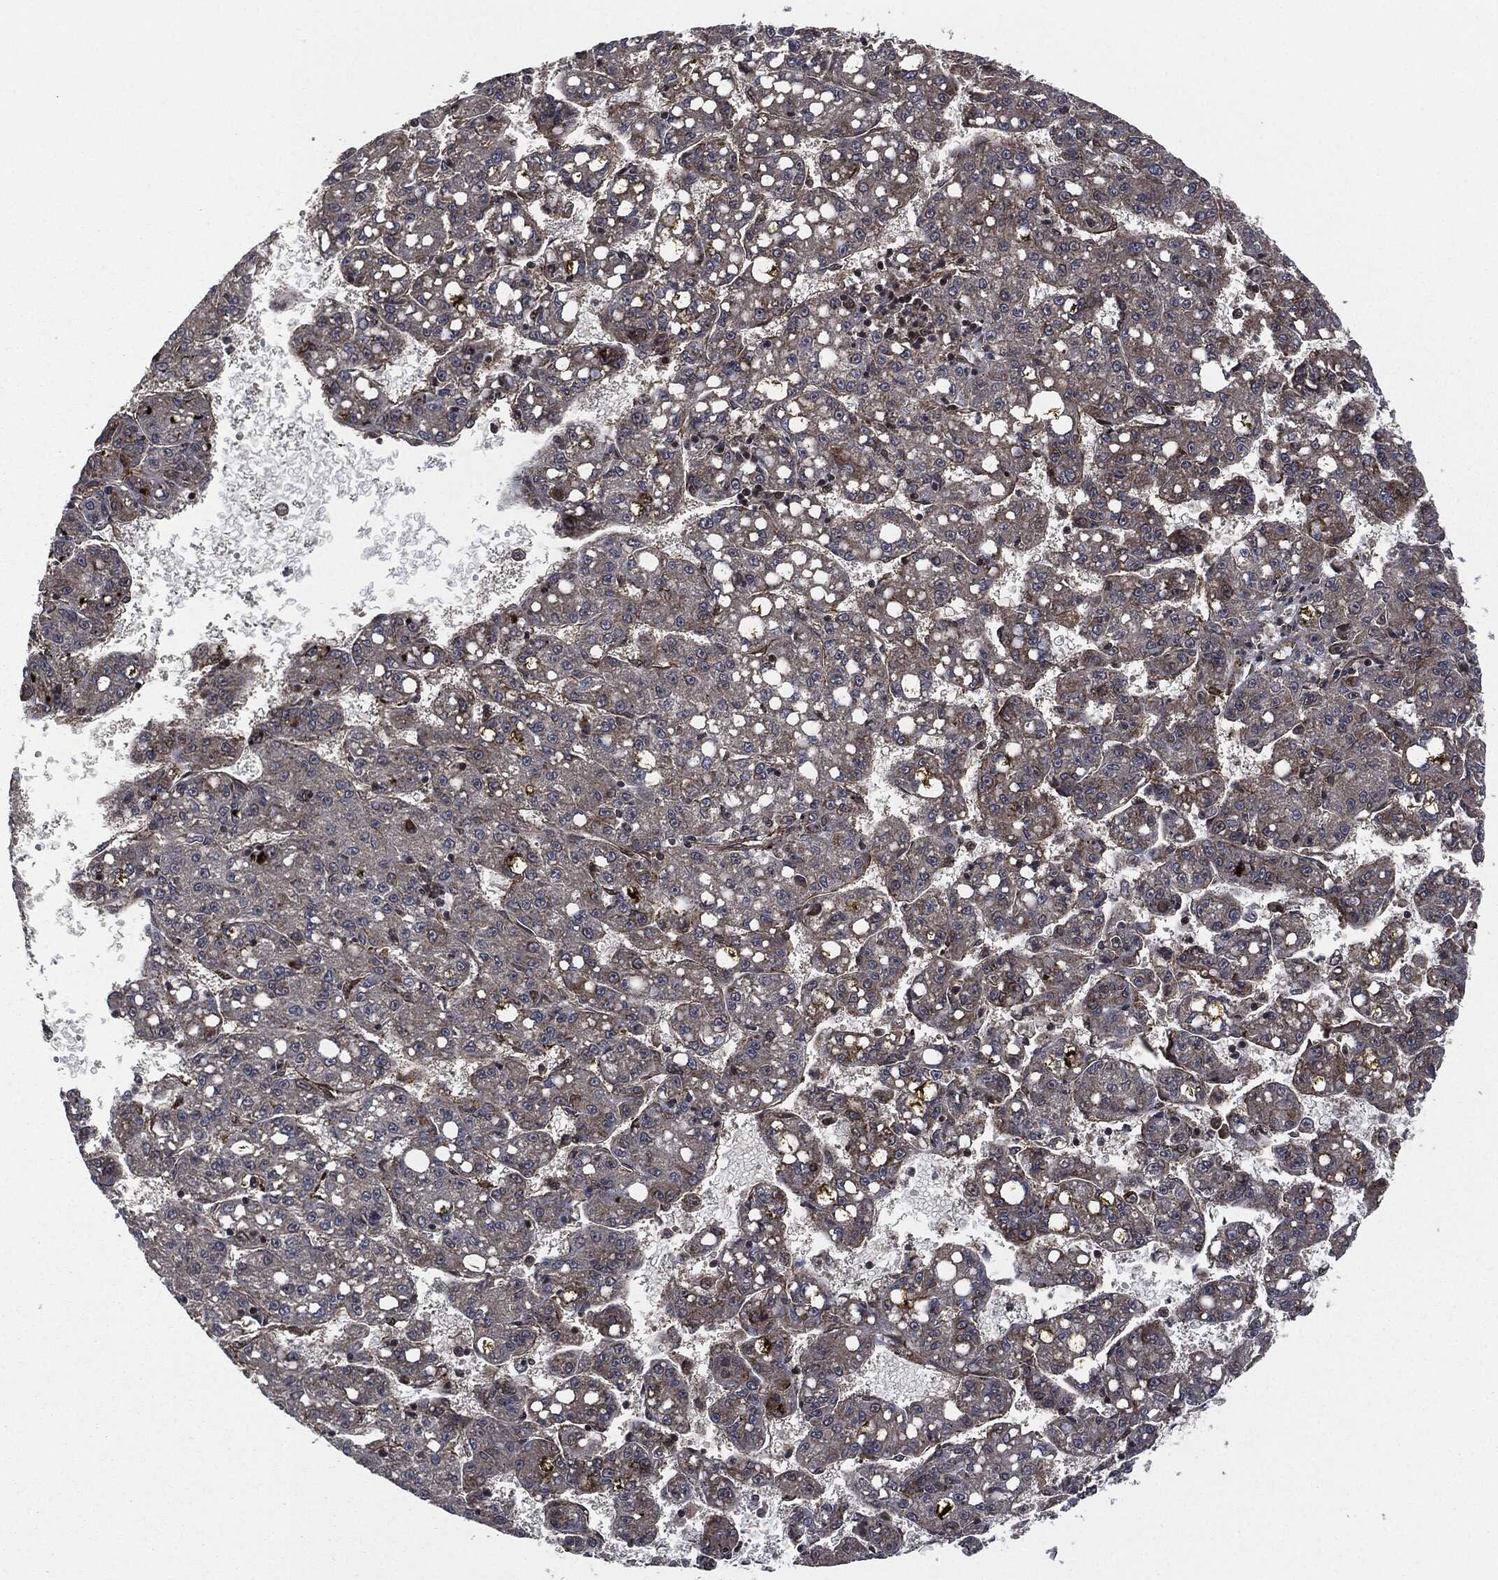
{"staining": {"intensity": "weak", "quantity": "<25%", "location": "cytoplasmic/membranous"}, "tissue": "liver cancer", "cell_type": "Tumor cells", "image_type": "cancer", "snomed": [{"axis": "morphology", "description": "Carcinoma, Hepatocellular, NOS"}, {"axis": "topography", "description": "Liver"}], "caption": "A high-resolution micrograph shows IHC staining of liver hepatocellular carcinoma, which shows no significant expression in tumor cells.", "gene": "HRAS", "patient": {"sex": "female", "age": 65}}